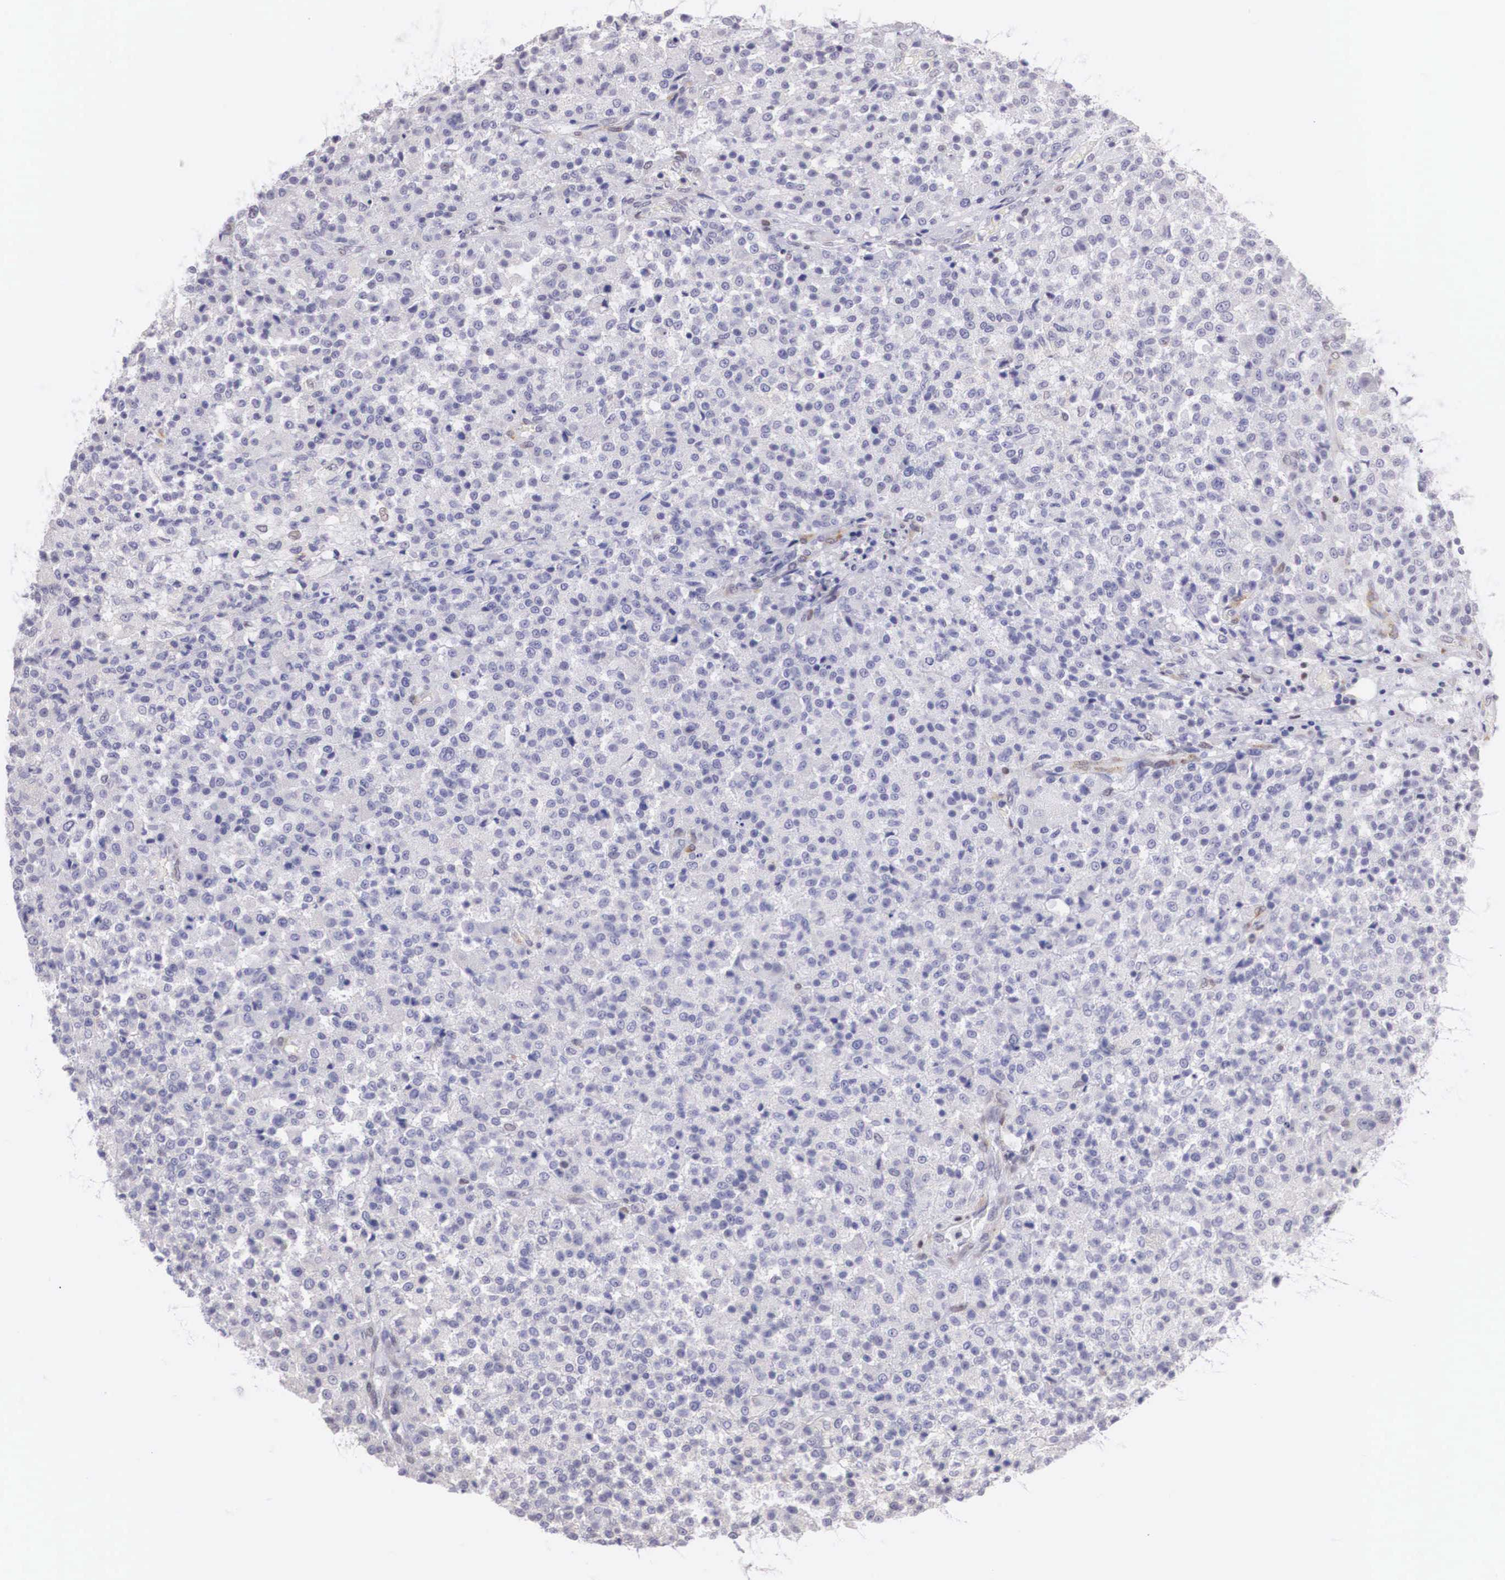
{"staining": {"intensity": "negative", "quantity": "none", "location": "none"}, "tissue": "testis cancer", "cell_type": "Tumor cells", "image_type": "cancer", "snomed": [{"axis": "morphology", "description": "Seminoma, NOS"}, {"axis": "topography", "description": "Testis"}], "caption": "This is an IHC photomicrograph of testis cancer (seminoma). There is no positivity in tumor cells.", "gene": "ETV6", "patient": {"sex": "male", "age": 59}}